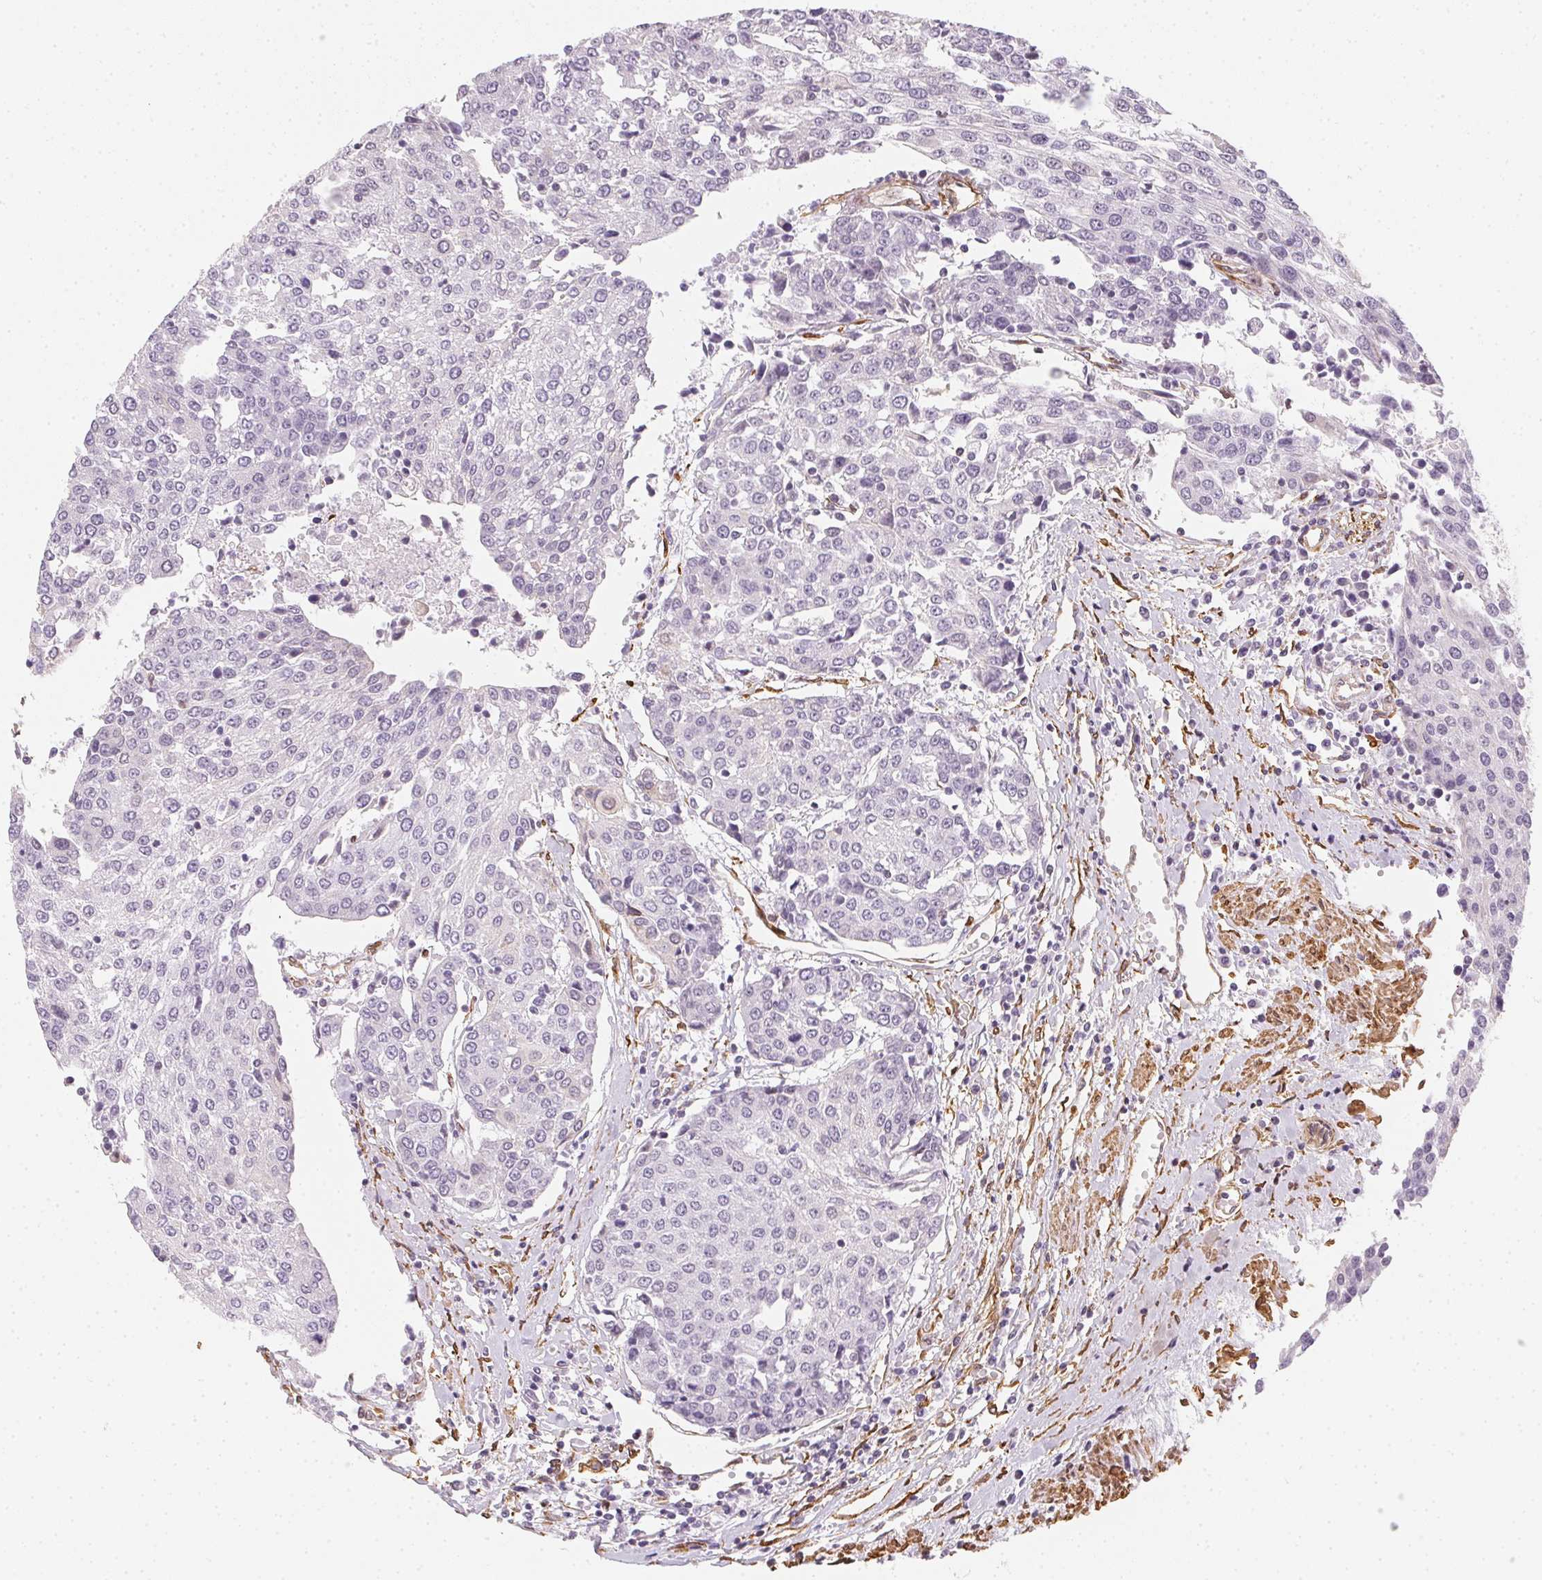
{"staining": {"intensity": "negative", "quantity": "none", "location": "none"}, "tissue": "urothelial cancer", "cell_type": "Tumor cells", "image_type": "cancer", "snomed": [{"axis": "morphology", "description": "Urothelial carcinoma, High grade"}, {"axis": "topography", "description": "Urinary bladder"}], "caption": "DAB immunohistochemical staining of urothelial cancer exhibits no significant positivity in tumor cells.", "gene": "RSBN1", "patient": {"sex": "female", "age": 85}}